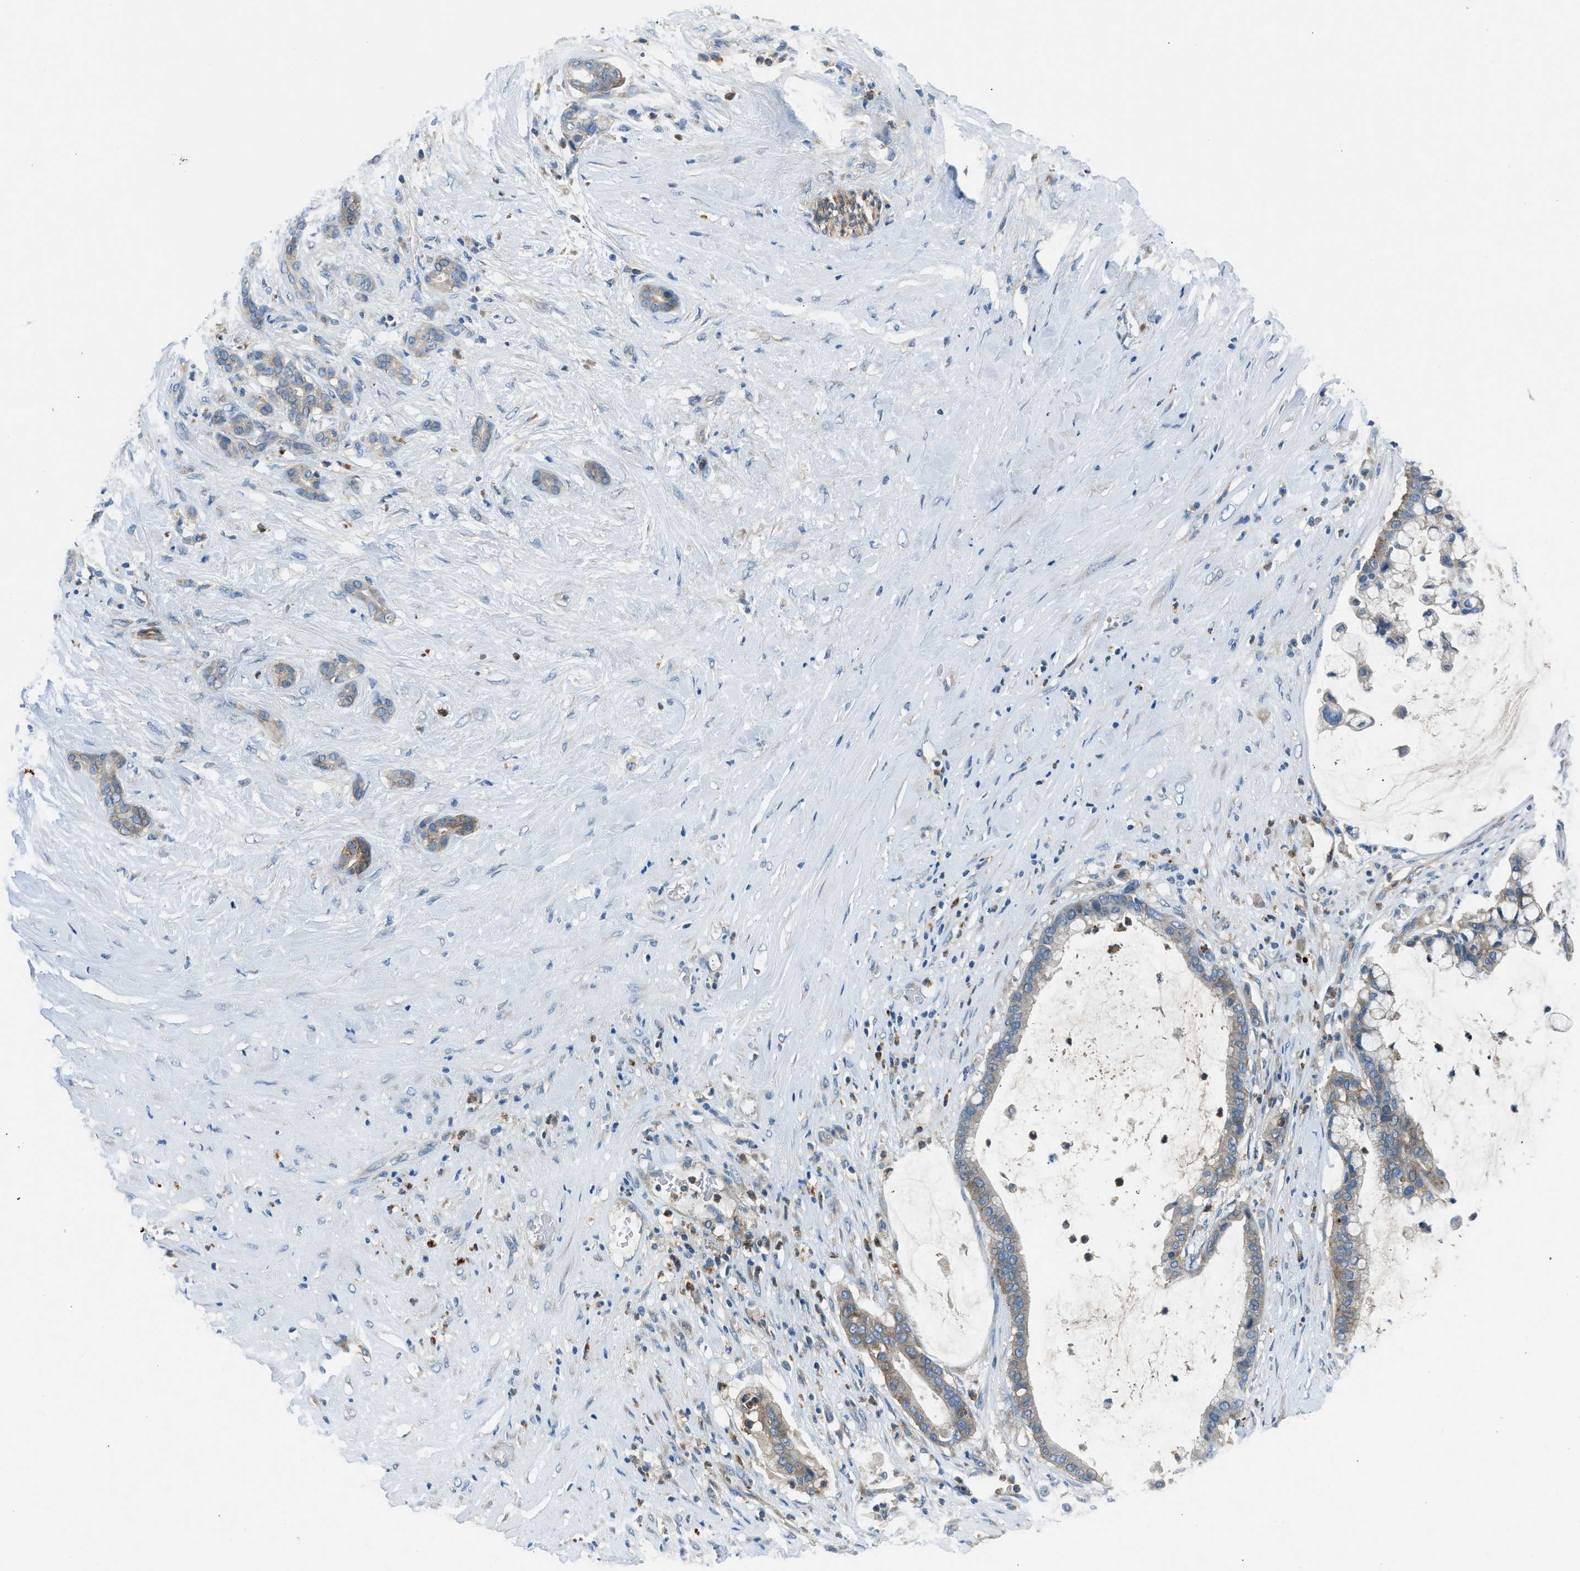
{"staining": {"intensity": "weak", "quantity": "25%-75%", "location": "cytoplasmic/membranous"}, "tissue": "pancreatic cancer", "cell_type": "Tumor cells", "image_type": "cancer", "snomed": [{"axis": "morphology", "description": "Adenocarcinoma, NOS"}, {"axis": "topography", "description": "Pancreas"}], "caption": "Protein staining by immunohistochemistry (IHC) reveals weak cytoplasmic/membranous expression in approximately 25%-75% of tumor cells in pancreatic adenocarcinoma.", "gene": "BMP1", "patient": {"sex": "male", "age": 41}}